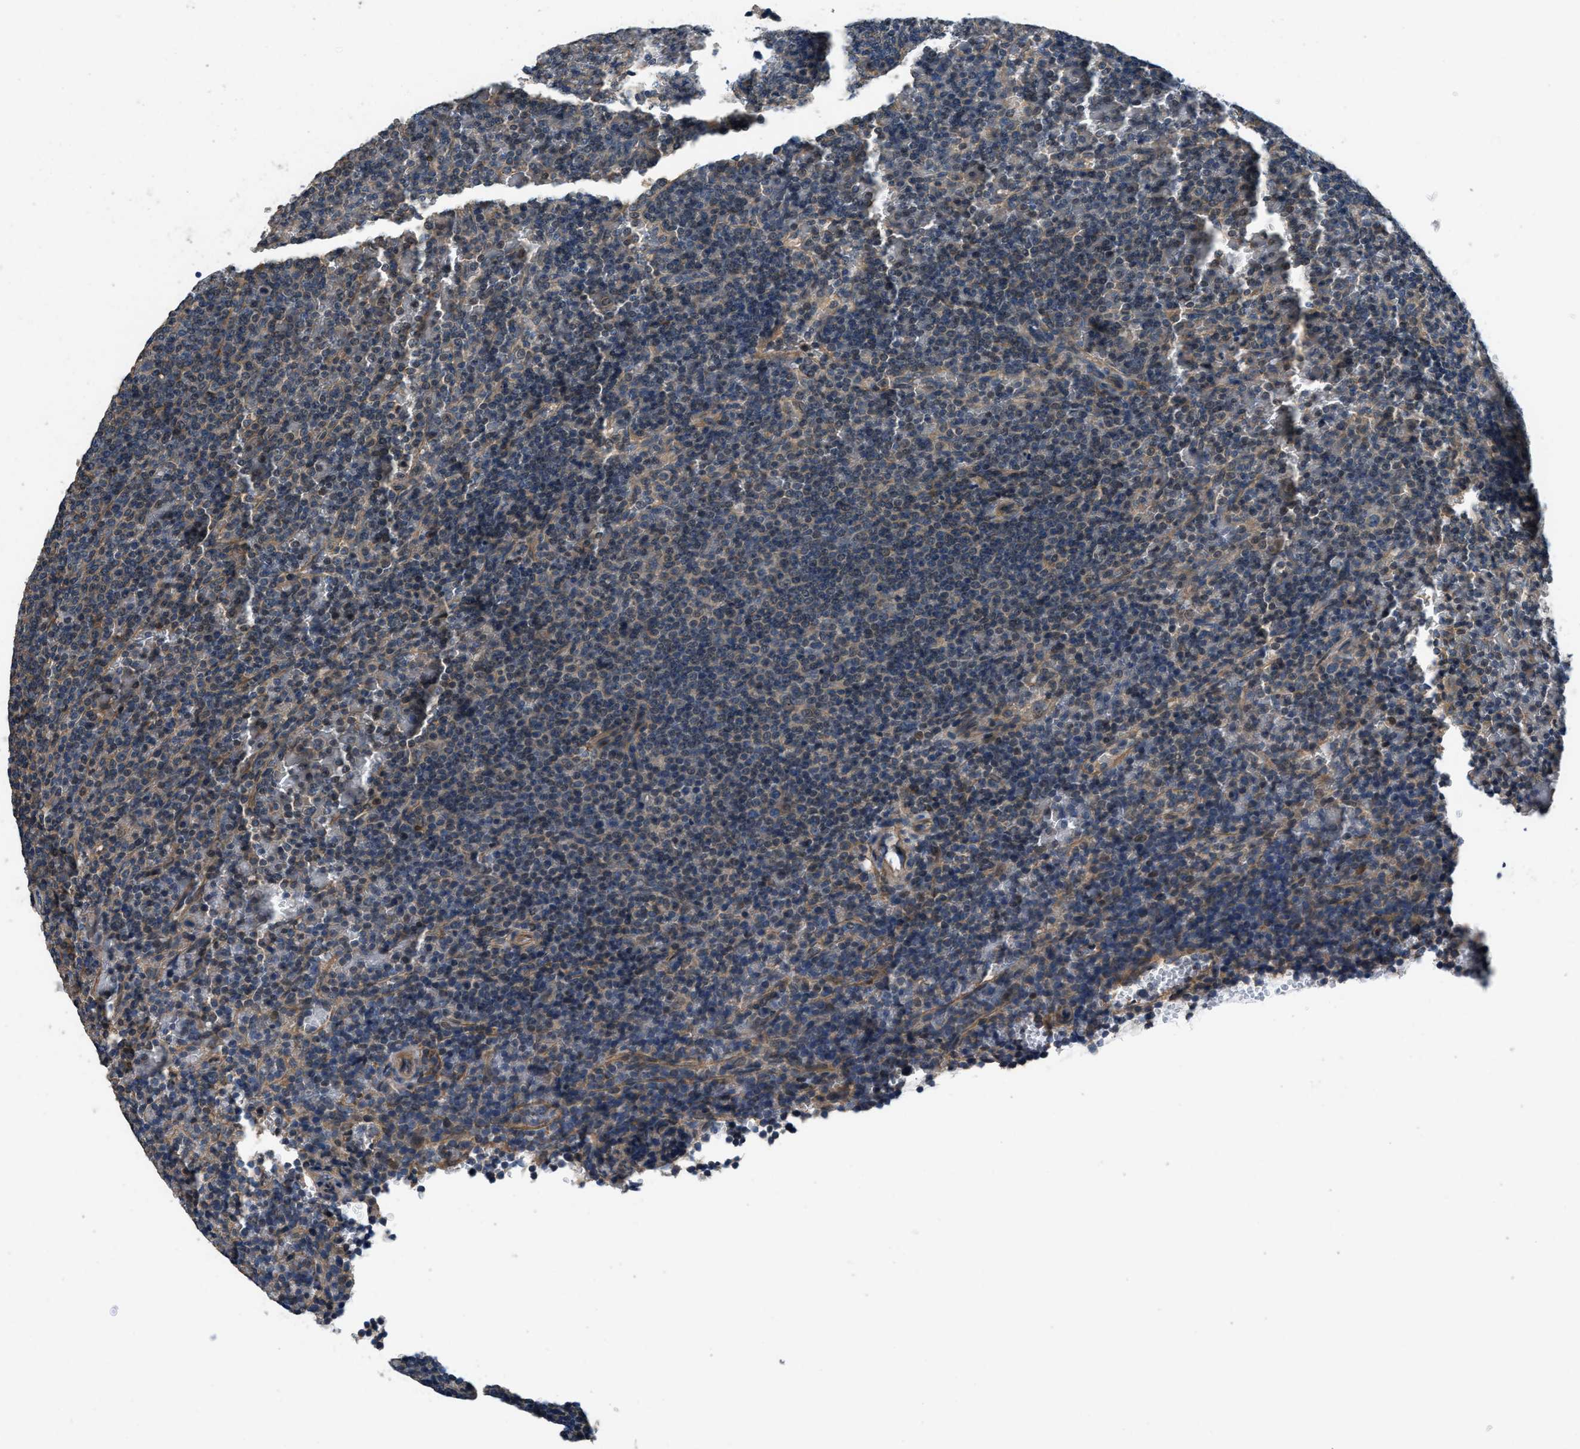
{"staining": {"intensity": "weak", "quantity": "25%-75%", "location": "nuclear"}, "tissue": "lymphoma", "cell_type": "Tumor cells", "image_type": "cancer", "snomed": [{"axis": "morphology", "description": "Malignant lymphoma, non-Hodgkin's type, Low grade"}, {"axis": "topography", "description": "Spleen"}], "caption": "Human low-grade malignant lymphoma, non-Hodgkin's type stained with a protein marker demonstrates weak staining in tumor cells.", "gene": "SSH2", "patient": {"sex": "female", "age": 77}}